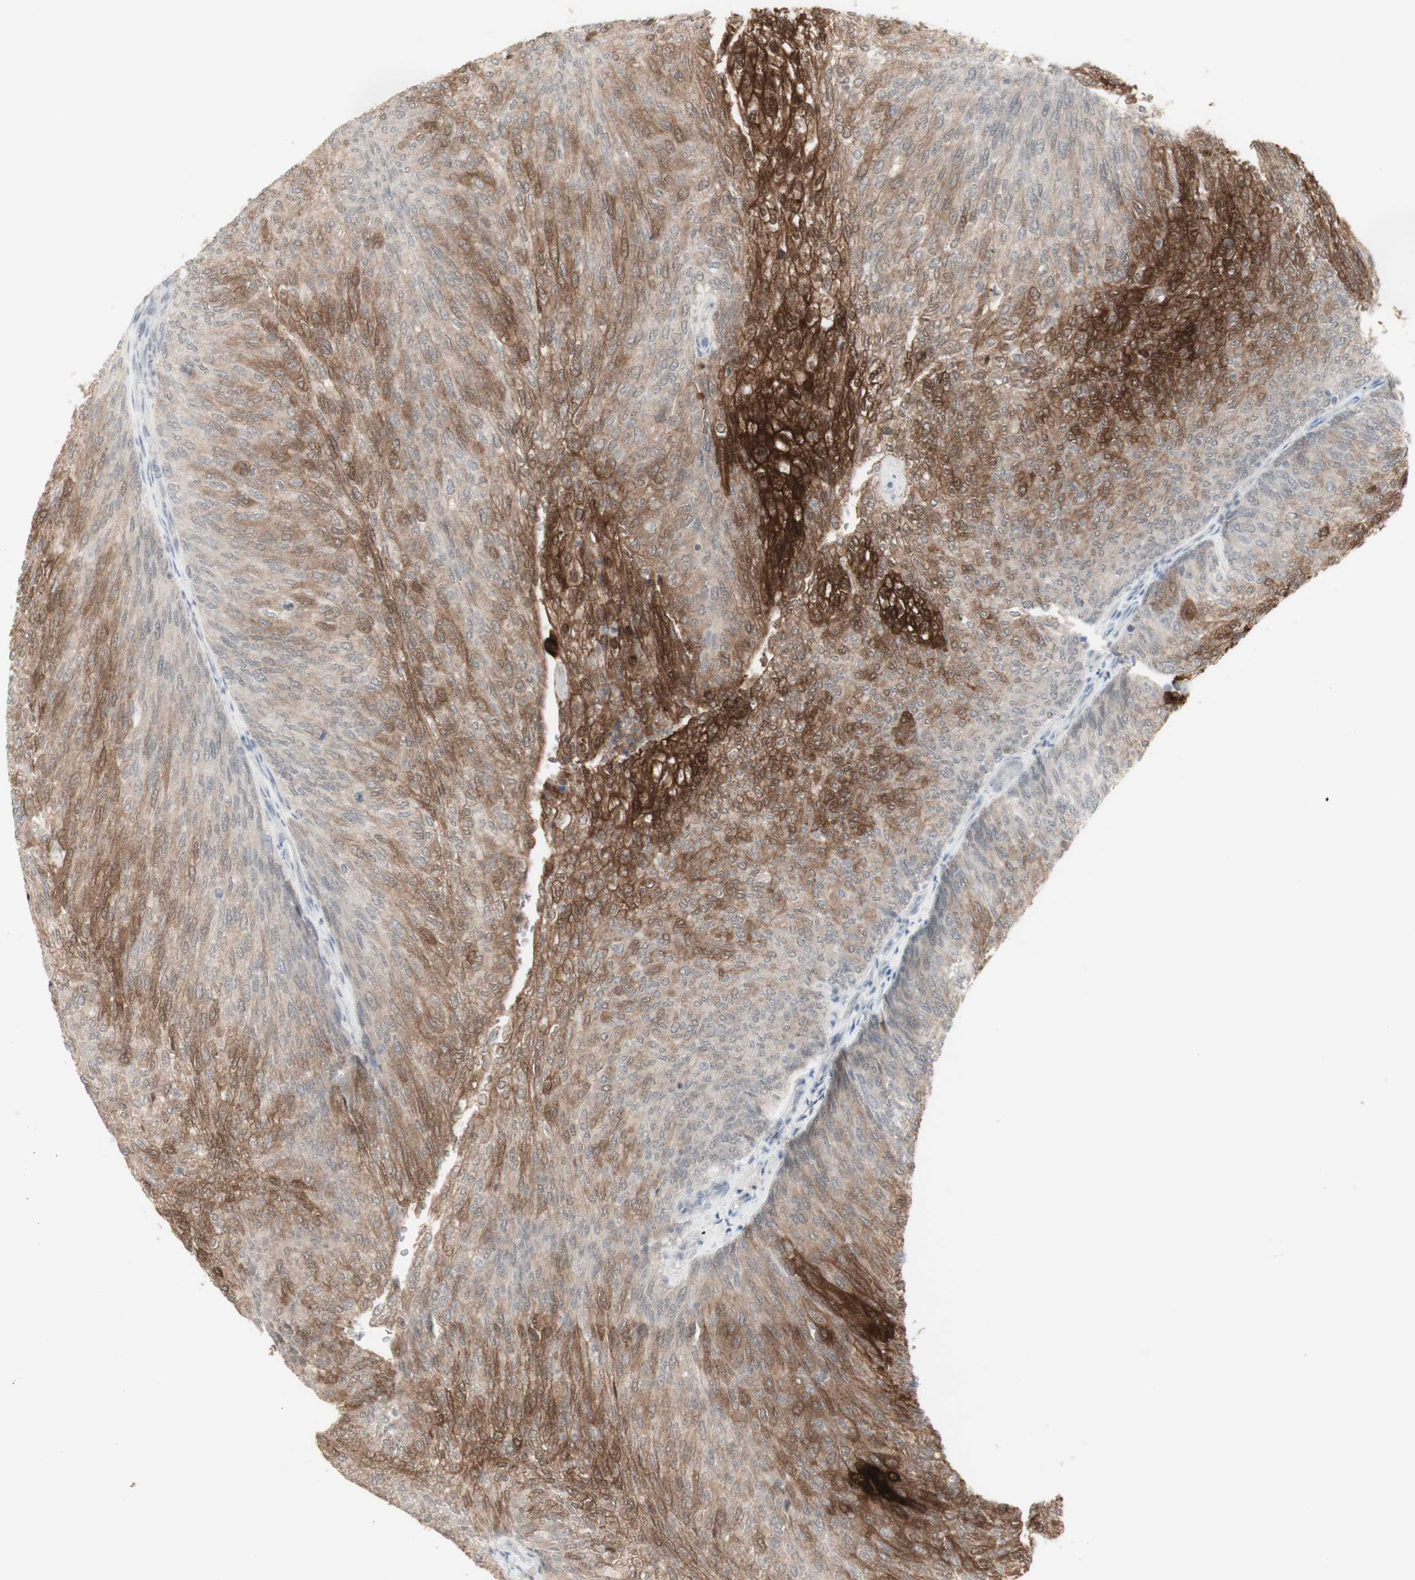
{"staining": {"intensity": "strong", "quantity": ">75%", "location": "cytoplasmic/membranous"}, "tissue": "urothelial cancer", "cell_type": "Tumor cells", "image_type": "cancer", "snomed": [{"axis": "morphology", "description": "Urothelial carcinoma, Low grade"}, {"axis": "topography", "description": "Urinary bladder"}], "caption": "Strong cytoplasmic/membranous positivity for a protein is appreciated in approximately >75% of tumor cells of urothelial carcinoma (low-grade) using immunohistochemistry.", "gene": "C1orf116", "patient": {"sex": "female", "age": 79}}